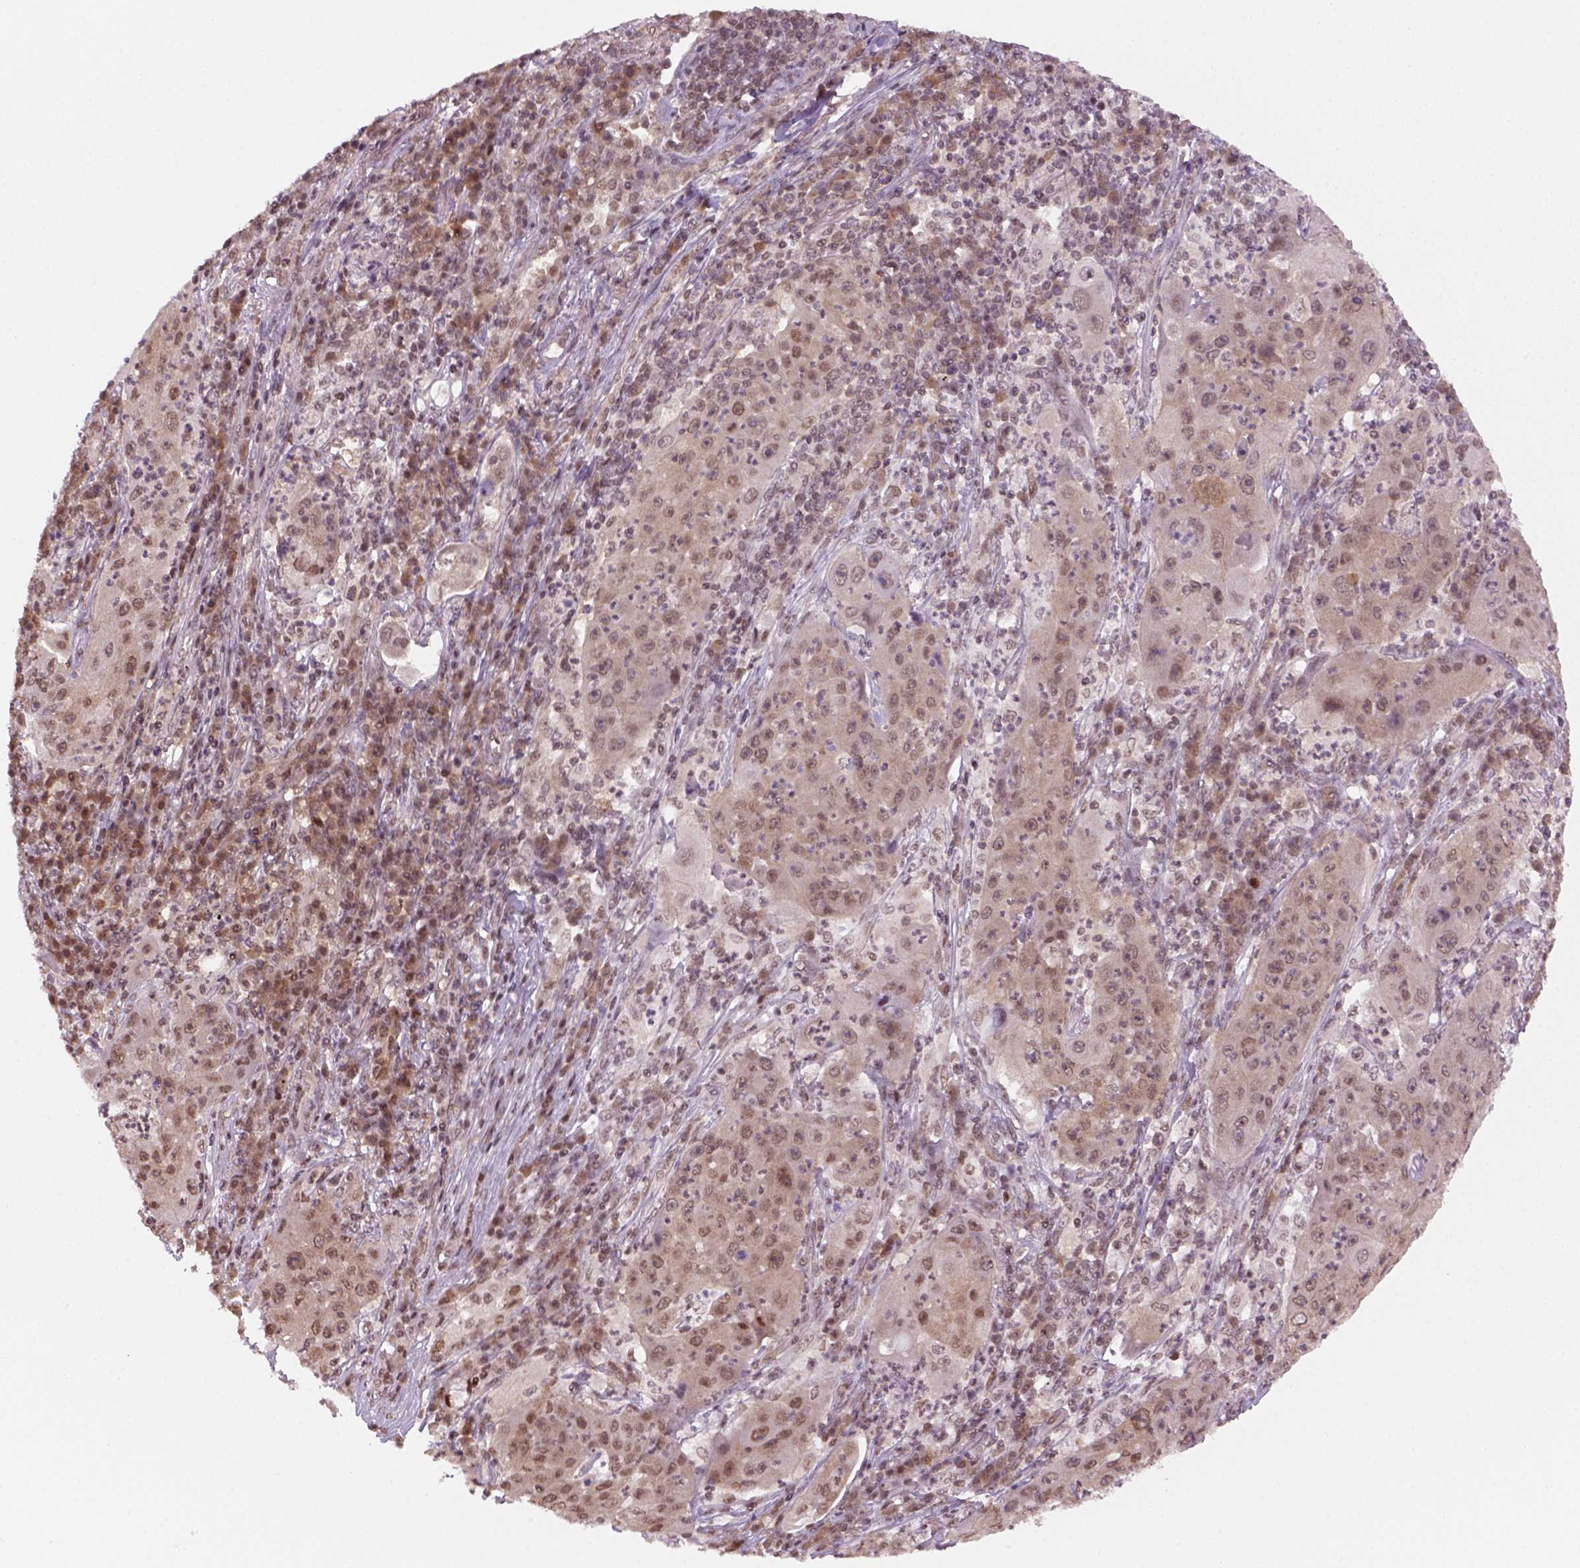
{"staining": {"intensity": "weak", "quantity": ">75%", "location": "nuclear"}, "tissue": "lung cancer", "cell_type": "Tumor cells", "image_type": "cancer", "snomed": [{"axis": "morphology", "description": "Squamous cell carcinoma, NOS"}, {"axis": "topography", "description": "Lung"}], "caption": "Human squamous cell carcinoma (lung) stained with a protein marker reveals weak staining in tumor cells.", "gene": "GOT1", "patient": {"sex": "female", "age": 59}}